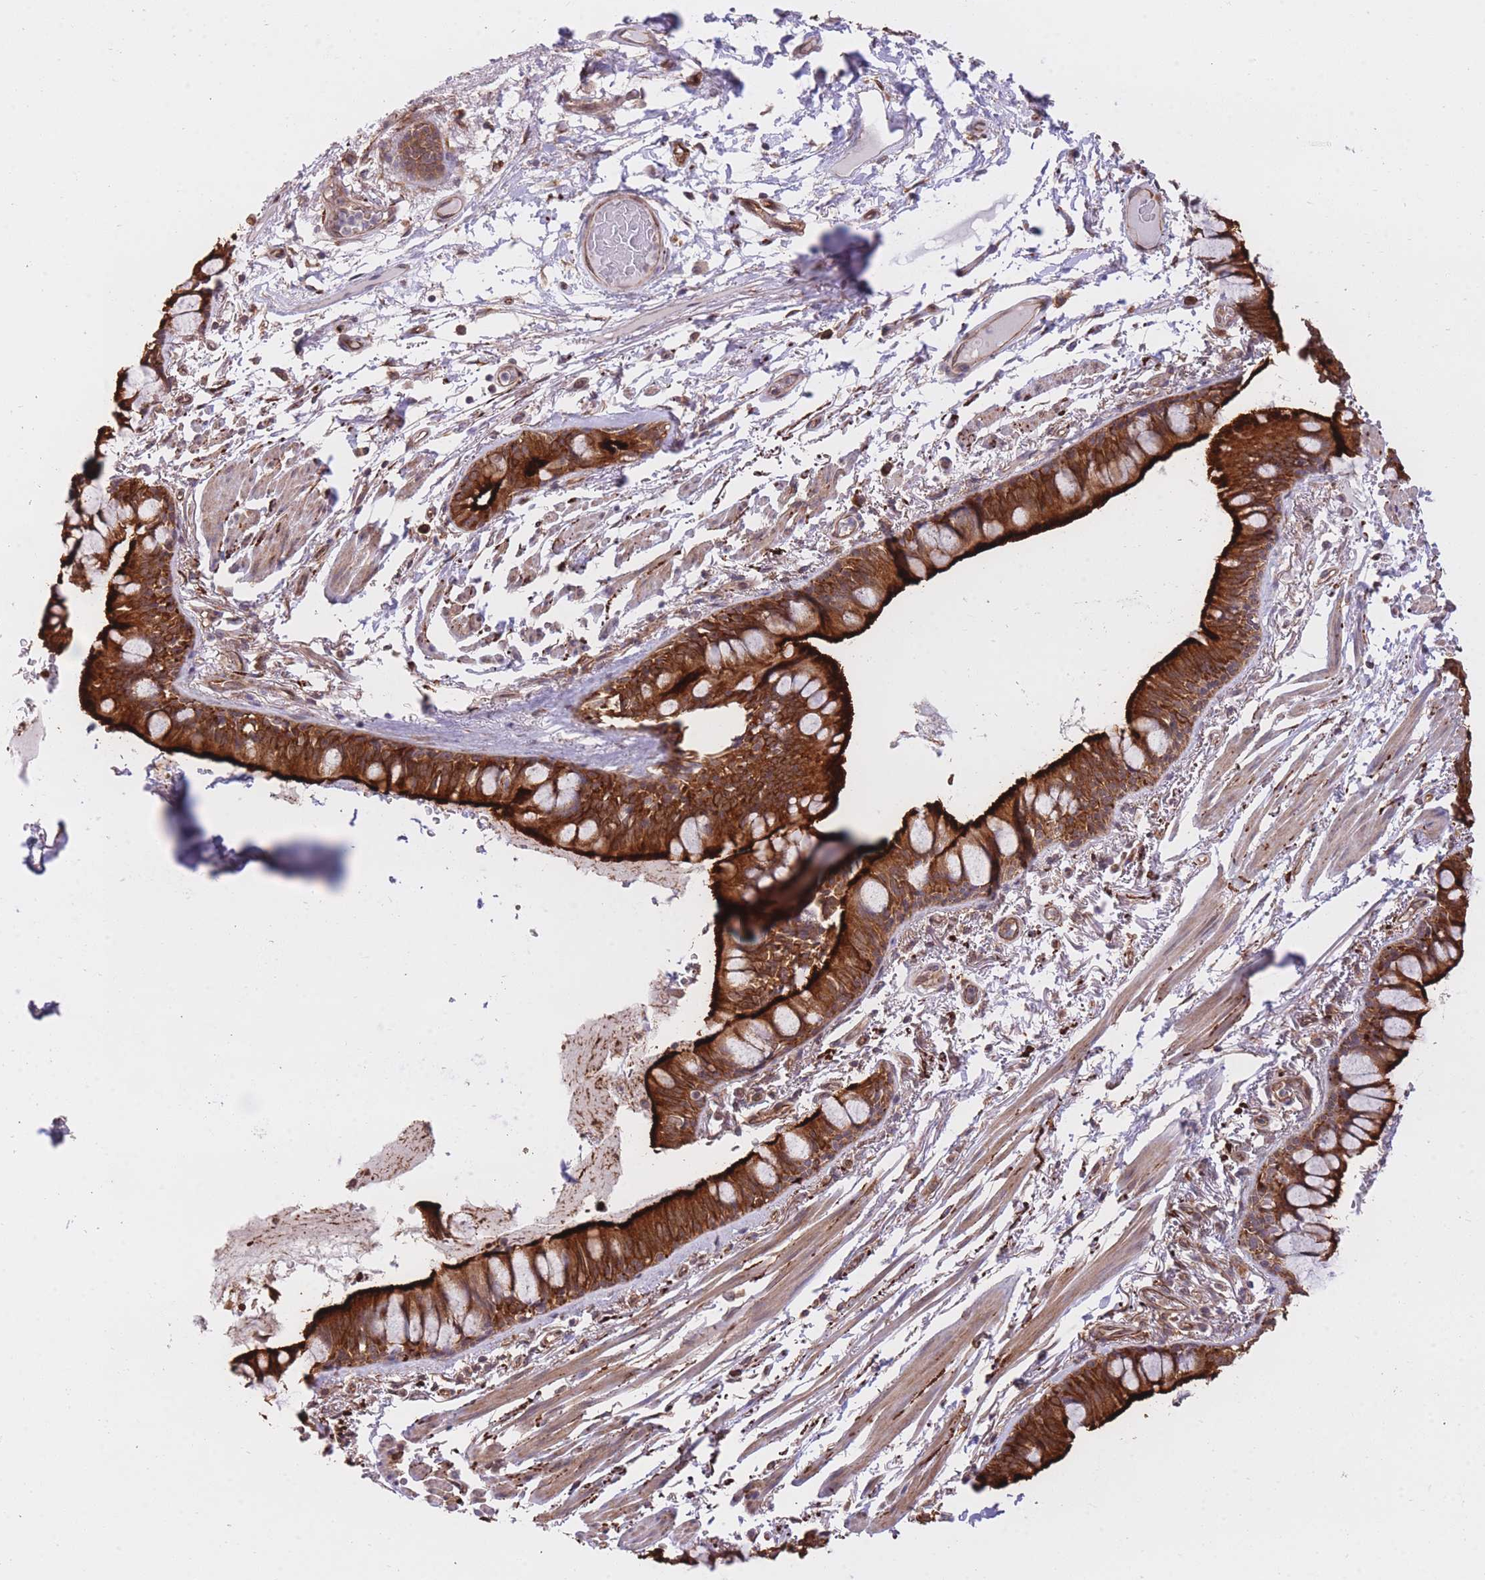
{"staining": {"intensity": "strong", "quantity": ">75%", "location": "cytoplasmic/membranous"}, "tissue": "bronchus", "cell_type": "Respiratory epithelial cells", "image_type": "normal", "snomed": [{"axis": "morphology", "description": "Normal tissue, NOS"}, {"axis": "topography", "description": "Bronchus"}], "caption": "A photomicrograph of human bronchus stained for a protein reveals strong cytoplasmic/membranous brown staining in respiratory epithelial cells. (Stains: DAB in brown, nuclei in blue, Microscopy: brightfield microscopy at high magnification).", "gene": "EXOSC8", "patient": {"sex": "male", "age": 70}}